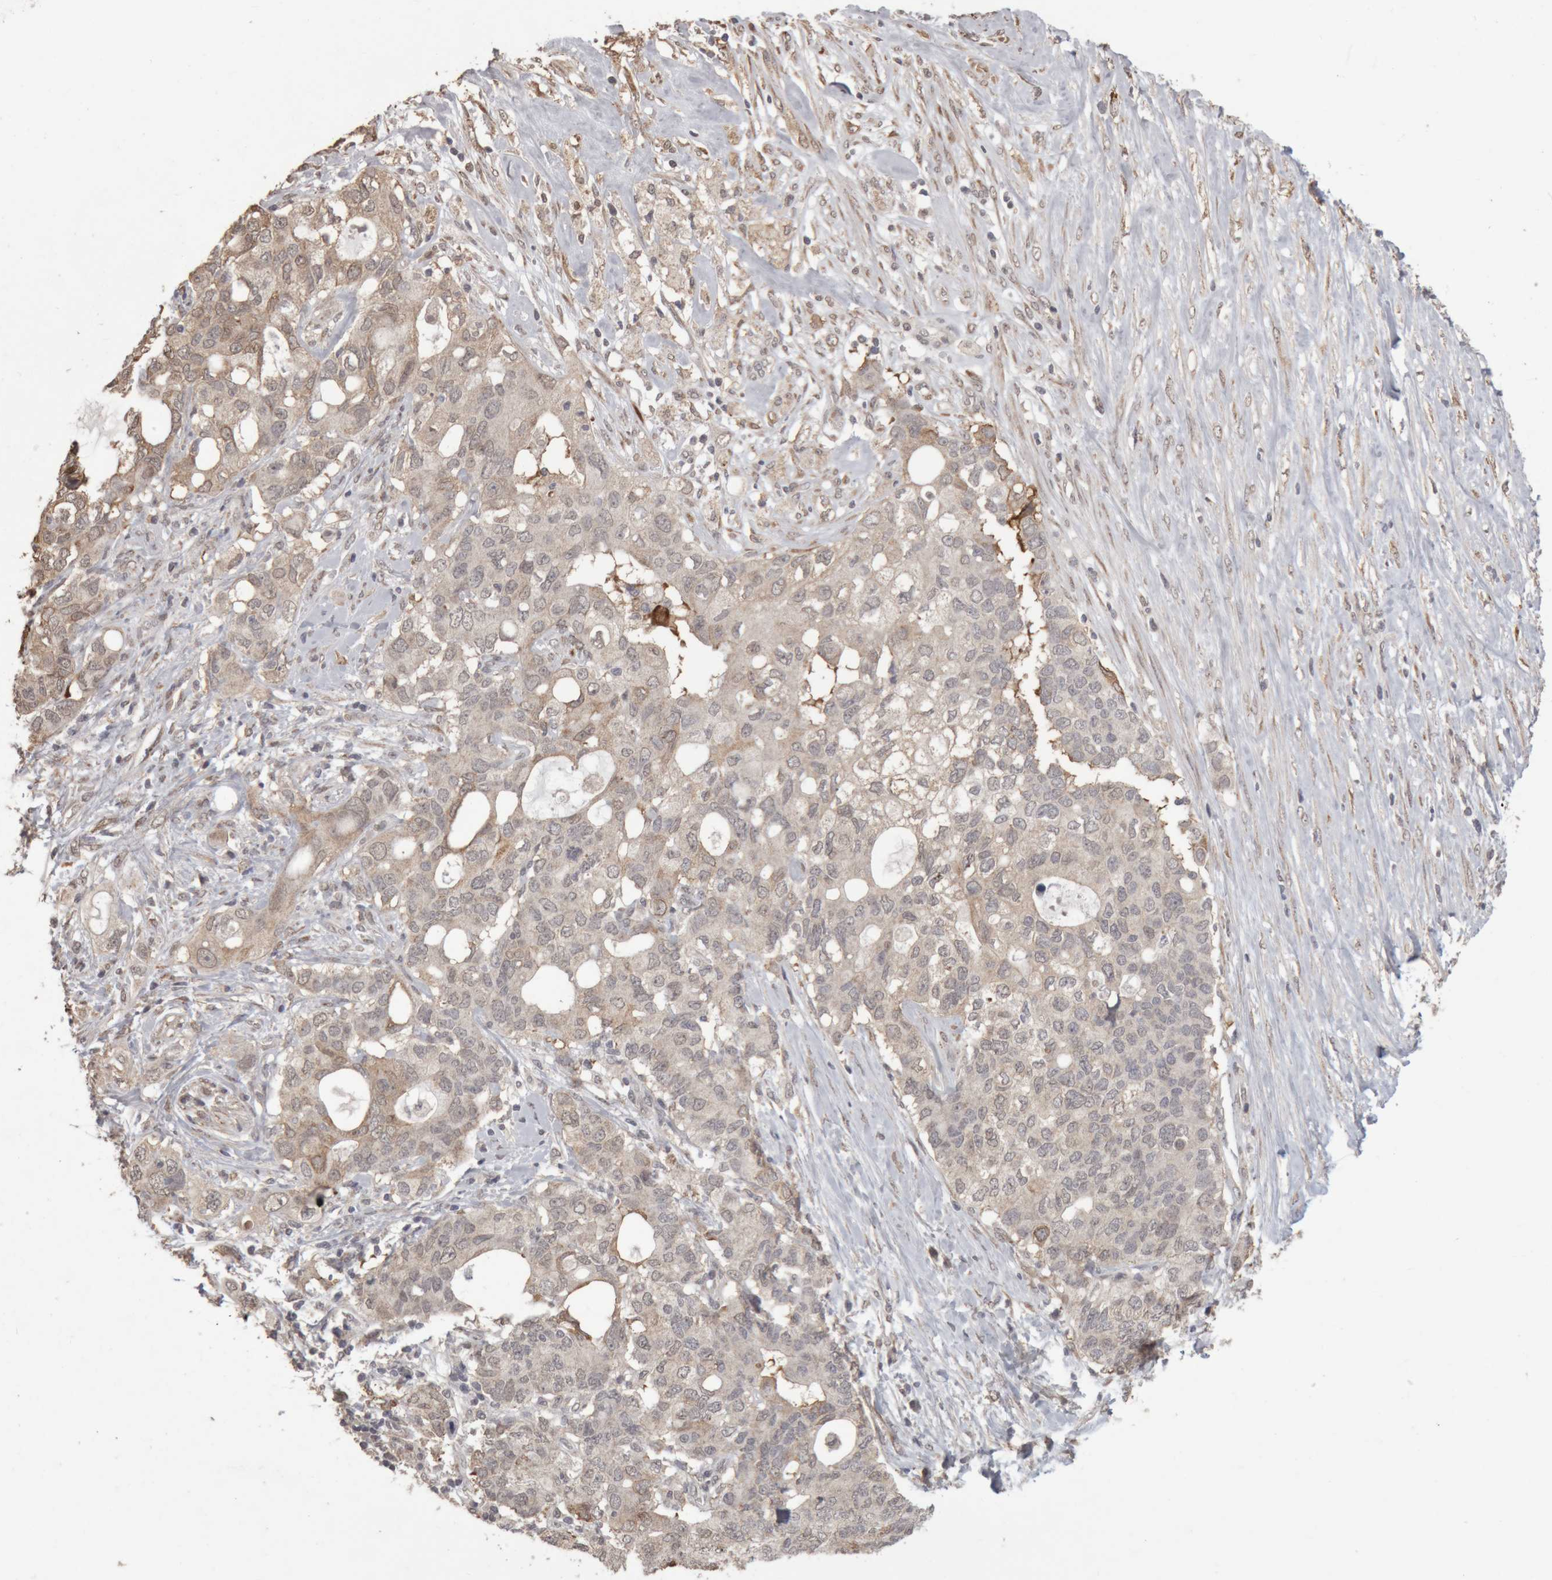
{"staining": {"intensity": "weak", "quantity": "25%-75%", "location": "cytoplasmic/membranous"}, "tissue": "pancreatic cancer", "cell_type": "Tumor cells", "image_type": "cancer", "snomed": [{"axis": "morphology", "description": "Adenocarcinoma, NOS"}, {"axis": "topography", "description": "Pancreas"}], "caption": "Human pancreatic adenocarcinoma stained for a protein (brown) shows weak cytoplasmic/membranous positive staining in approximately 25%-75% of tumor cells.", "gene": "MEP1A", "patient": {"sex": "female", "age": 56}}